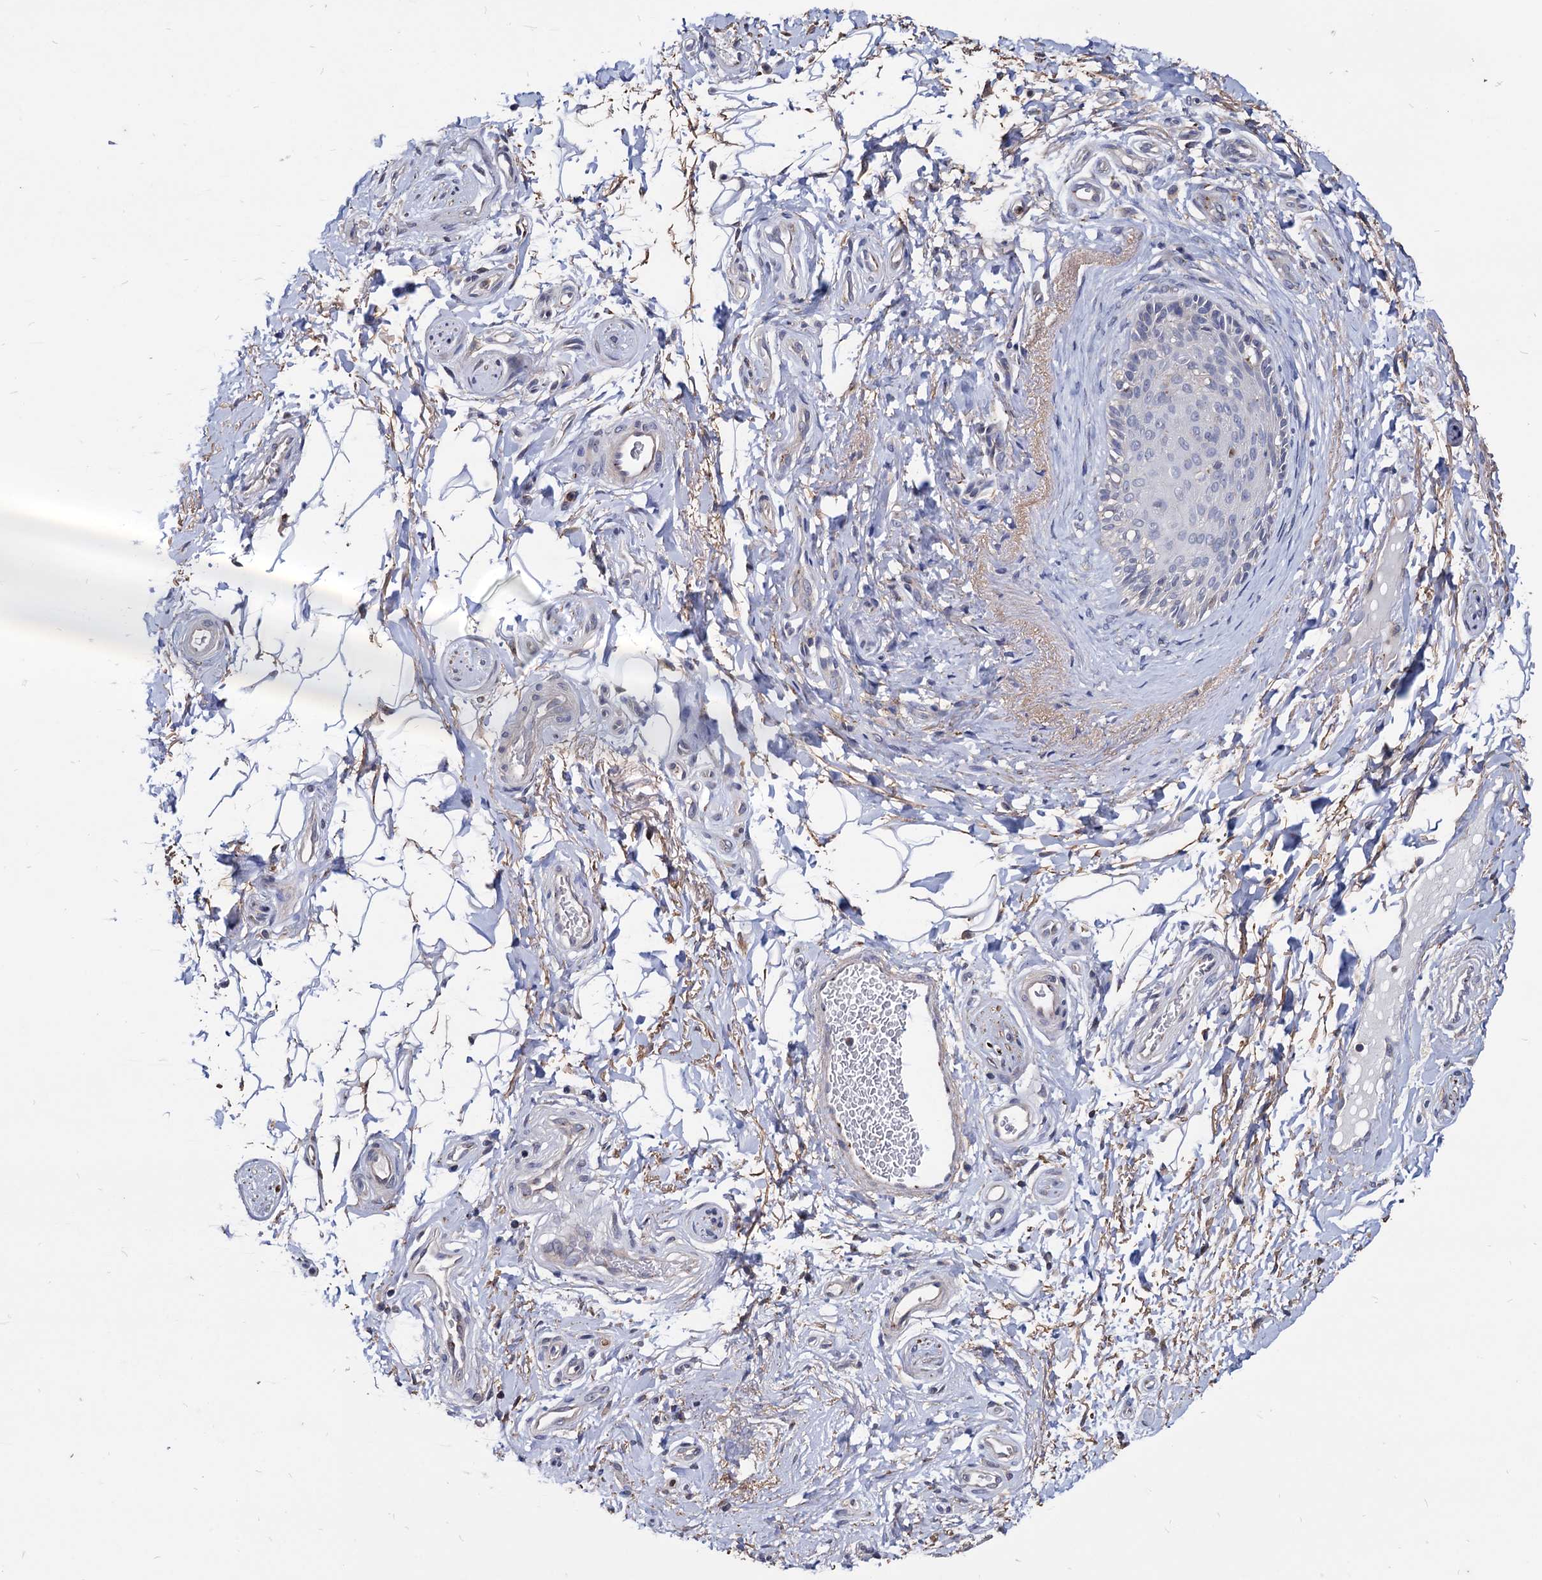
{"staining": {"intensity": "negative", "quantity": "none", "location": "none"}, "tissue": "skin", "cell_type": "Epidermal cells", "image_type": "normal", "snomed": [{"axis": "morphology", "description": "Normal tissue, NOS"}, {"axis": "topography", "description": "Anal"}], "caption": "This micrograph is of benign skin stained with immunohistochemistry (IHC) to label a protein in brown with the nuclei are counter-stained blue. There is no expression in epidermal cells. The staining is performed using DAB brown chromogen with nuclei counter-stained in using hematoxylin.", "gene": "ESD", "patient": {"sex": "male", "age": 44}}